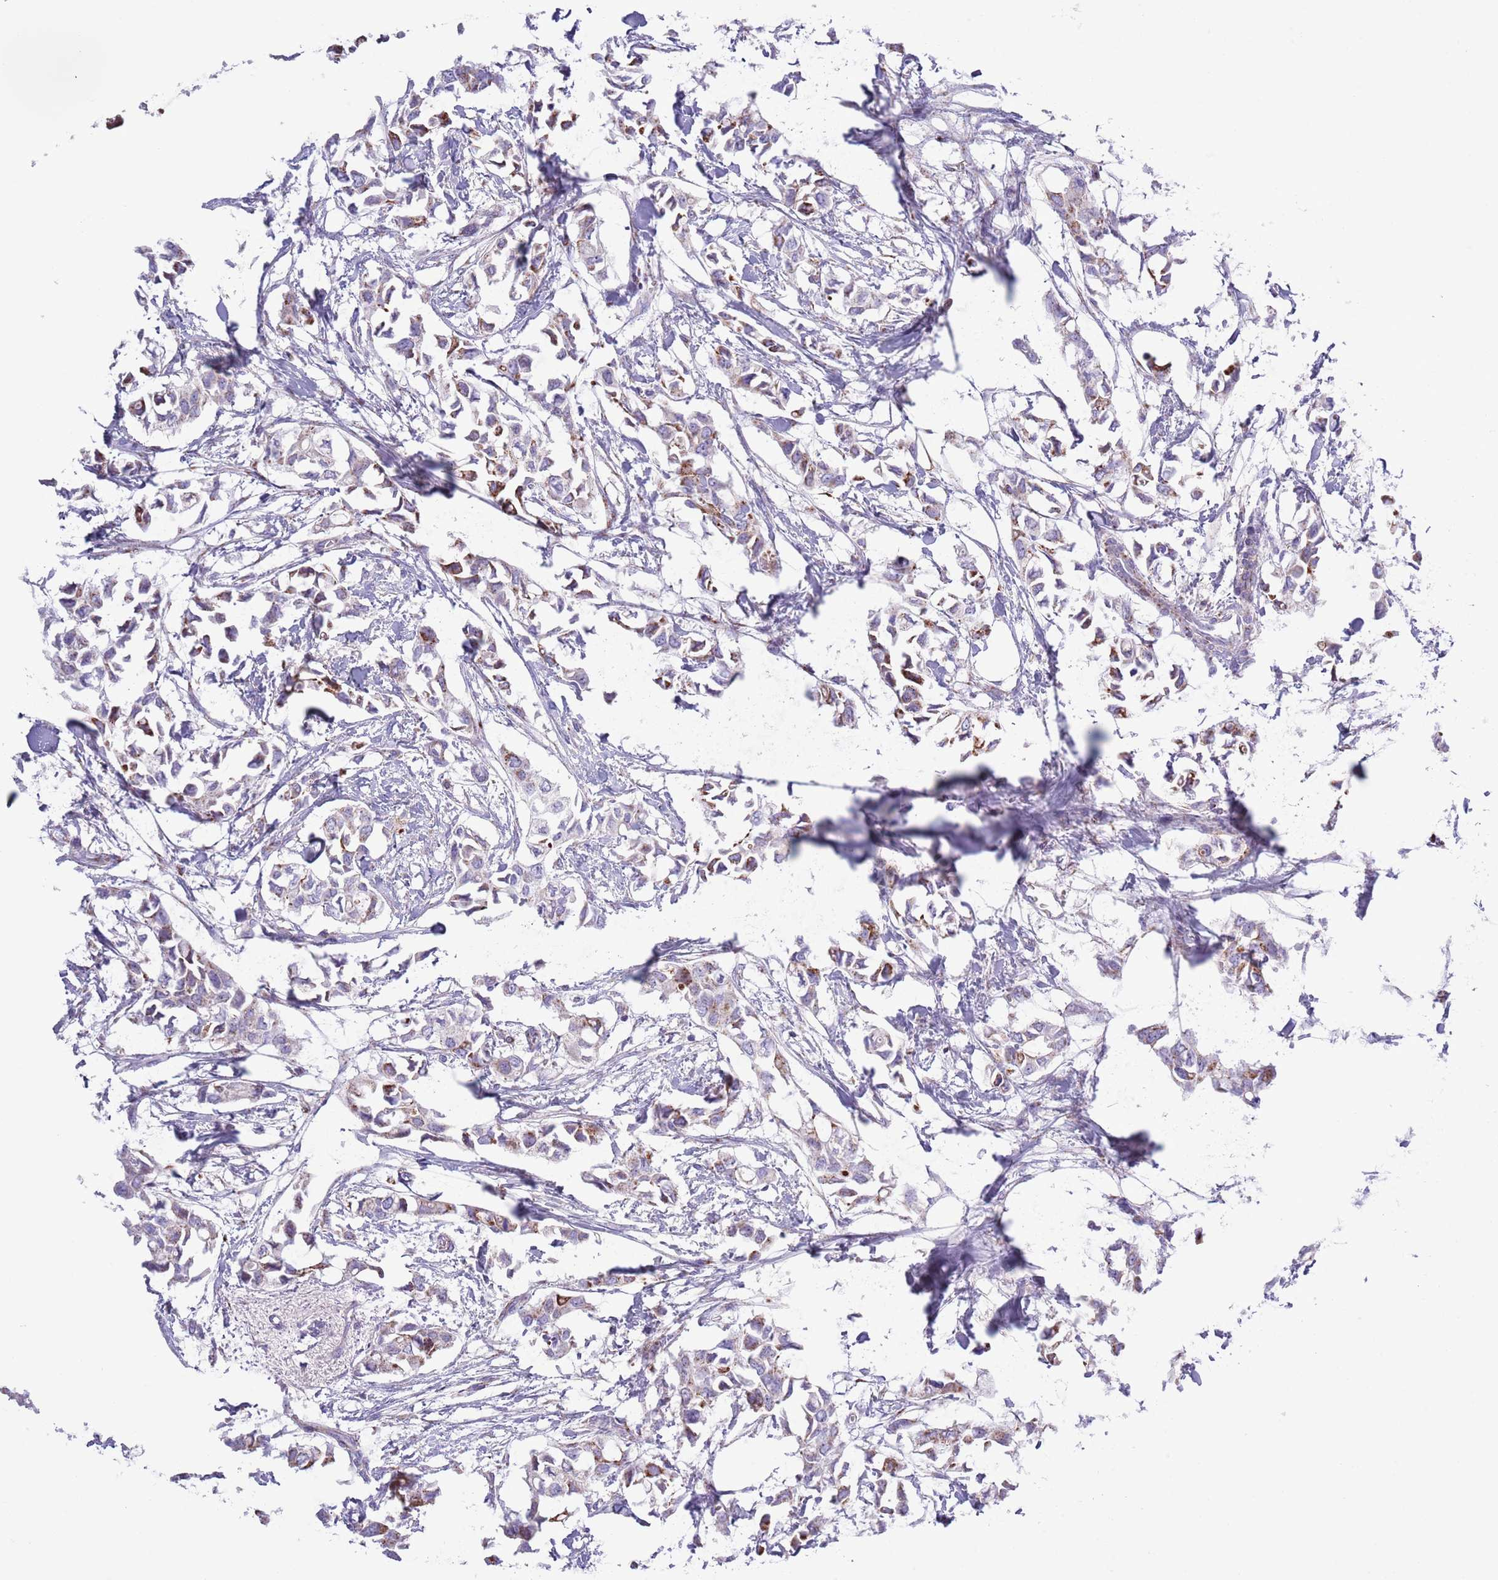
{"staining": {"intensity": "moderate", "quantity": "25%-75%", "location": "cytoplasmic/membranous"}, "tissue": "breast cancer", "cell_type": "Tumor cells", "image_type": "cancer", "snomed": [{"axis": "morphology", "description": "Duct carcinoma"}, {"axis": "topography", "description": "Breast"}], "caption": "Breast cancer (intraductal carcinoma) stained with immunohistochemistry displays moderate cytoplasmic/membranous expression in about 25%-75% of tumor cells.", "gene": "ATP6V1B1", "patient": {"sex": "female", "age": 41}}